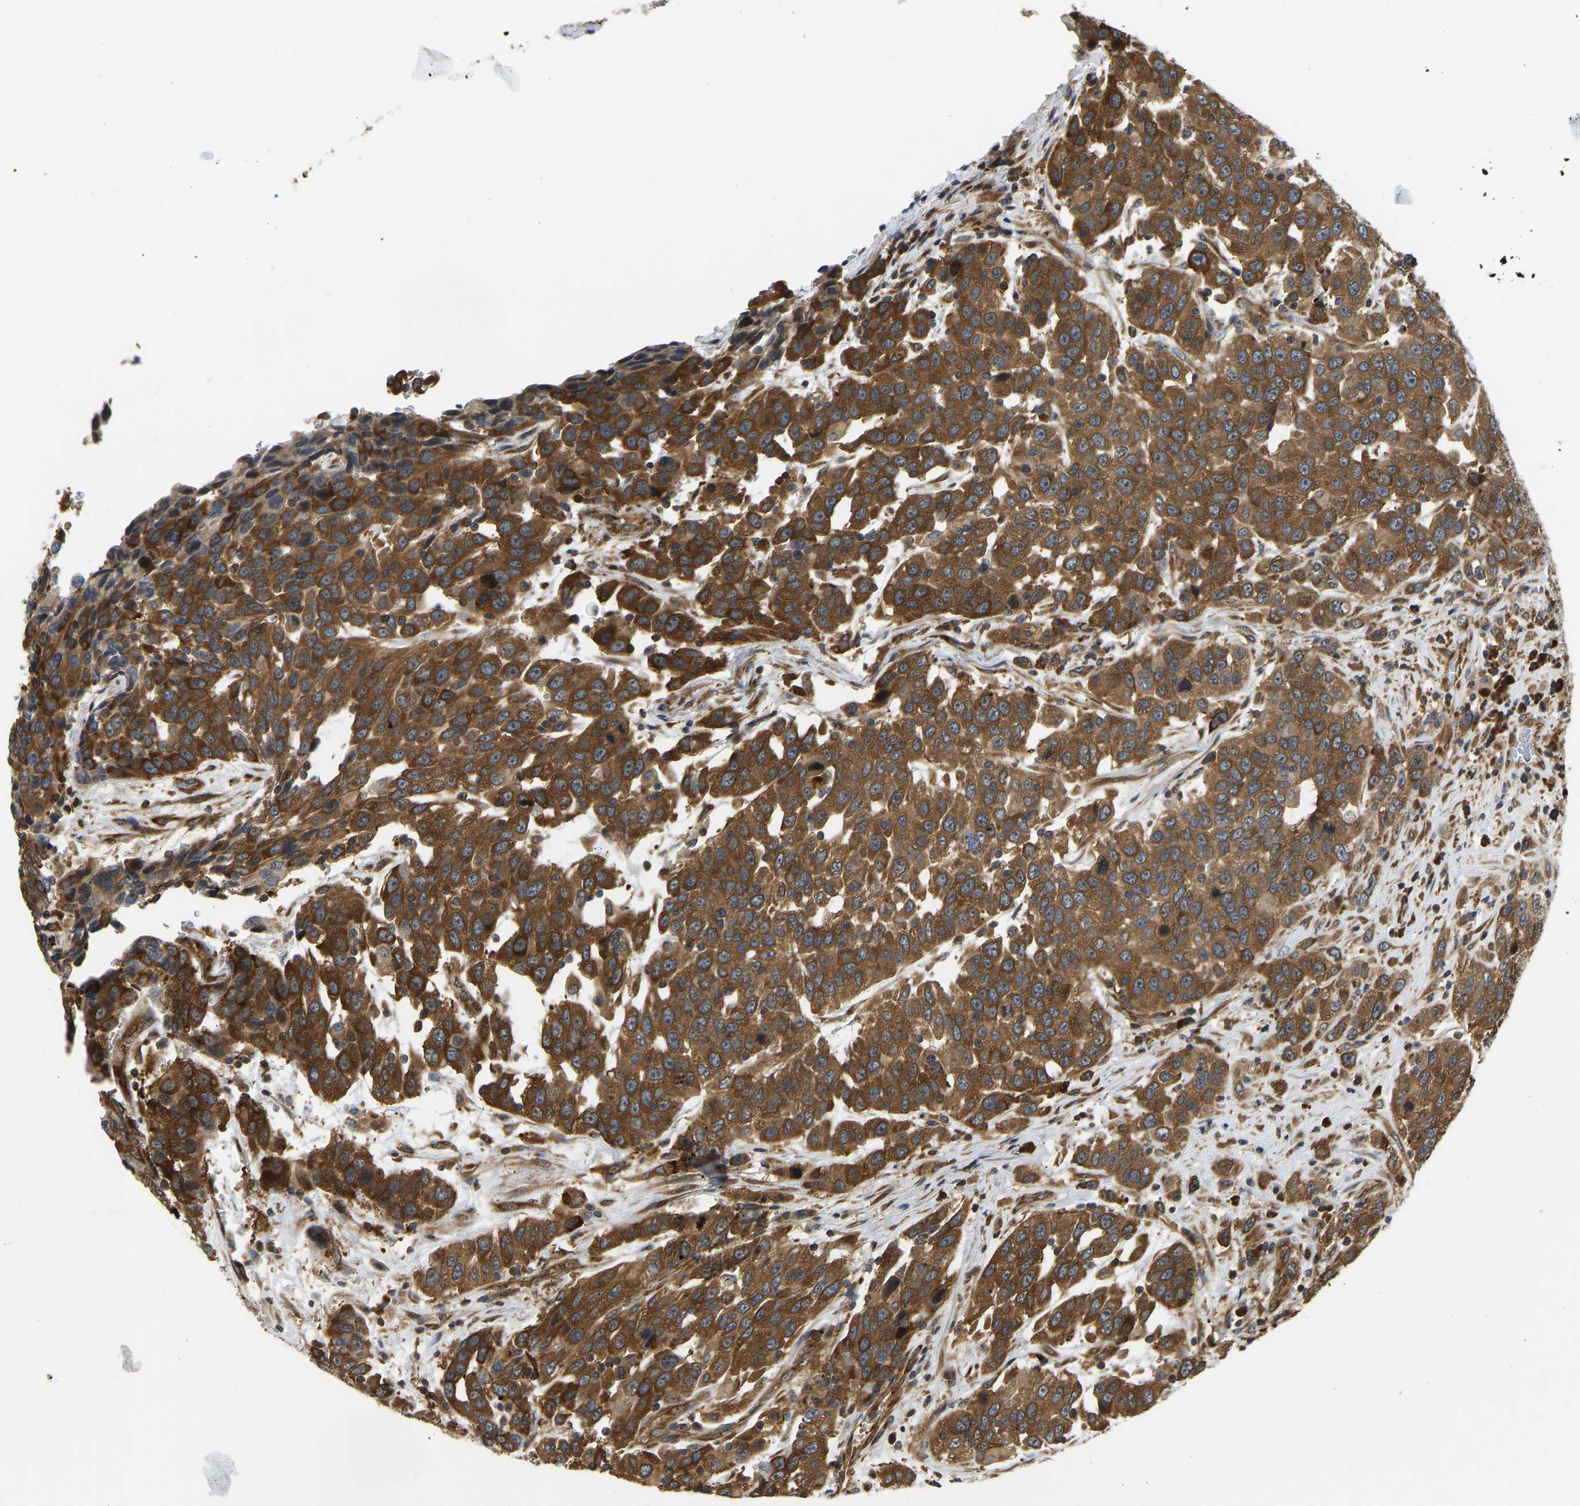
{"staining": {"intensity": "strong", "quantity": ">75%", "location": "cytoplasmic/membranous"}, "tissue": "urothelial cancer", "cell_type": "Tumor cells", "image_type": "cancer", "snomed": [{"axis": "morphology", "description": "Urothelial carcinoma, High grade"}, {"axis": "topography", "description": "Urinary bladder"}], "caption": "Urothelial carcinoma (high-grade) stained with a protein marker demonstrates strong staining in tumor cells.", "gene": "RASGRF2", "patient": {"sex": "female", "age": 80}}